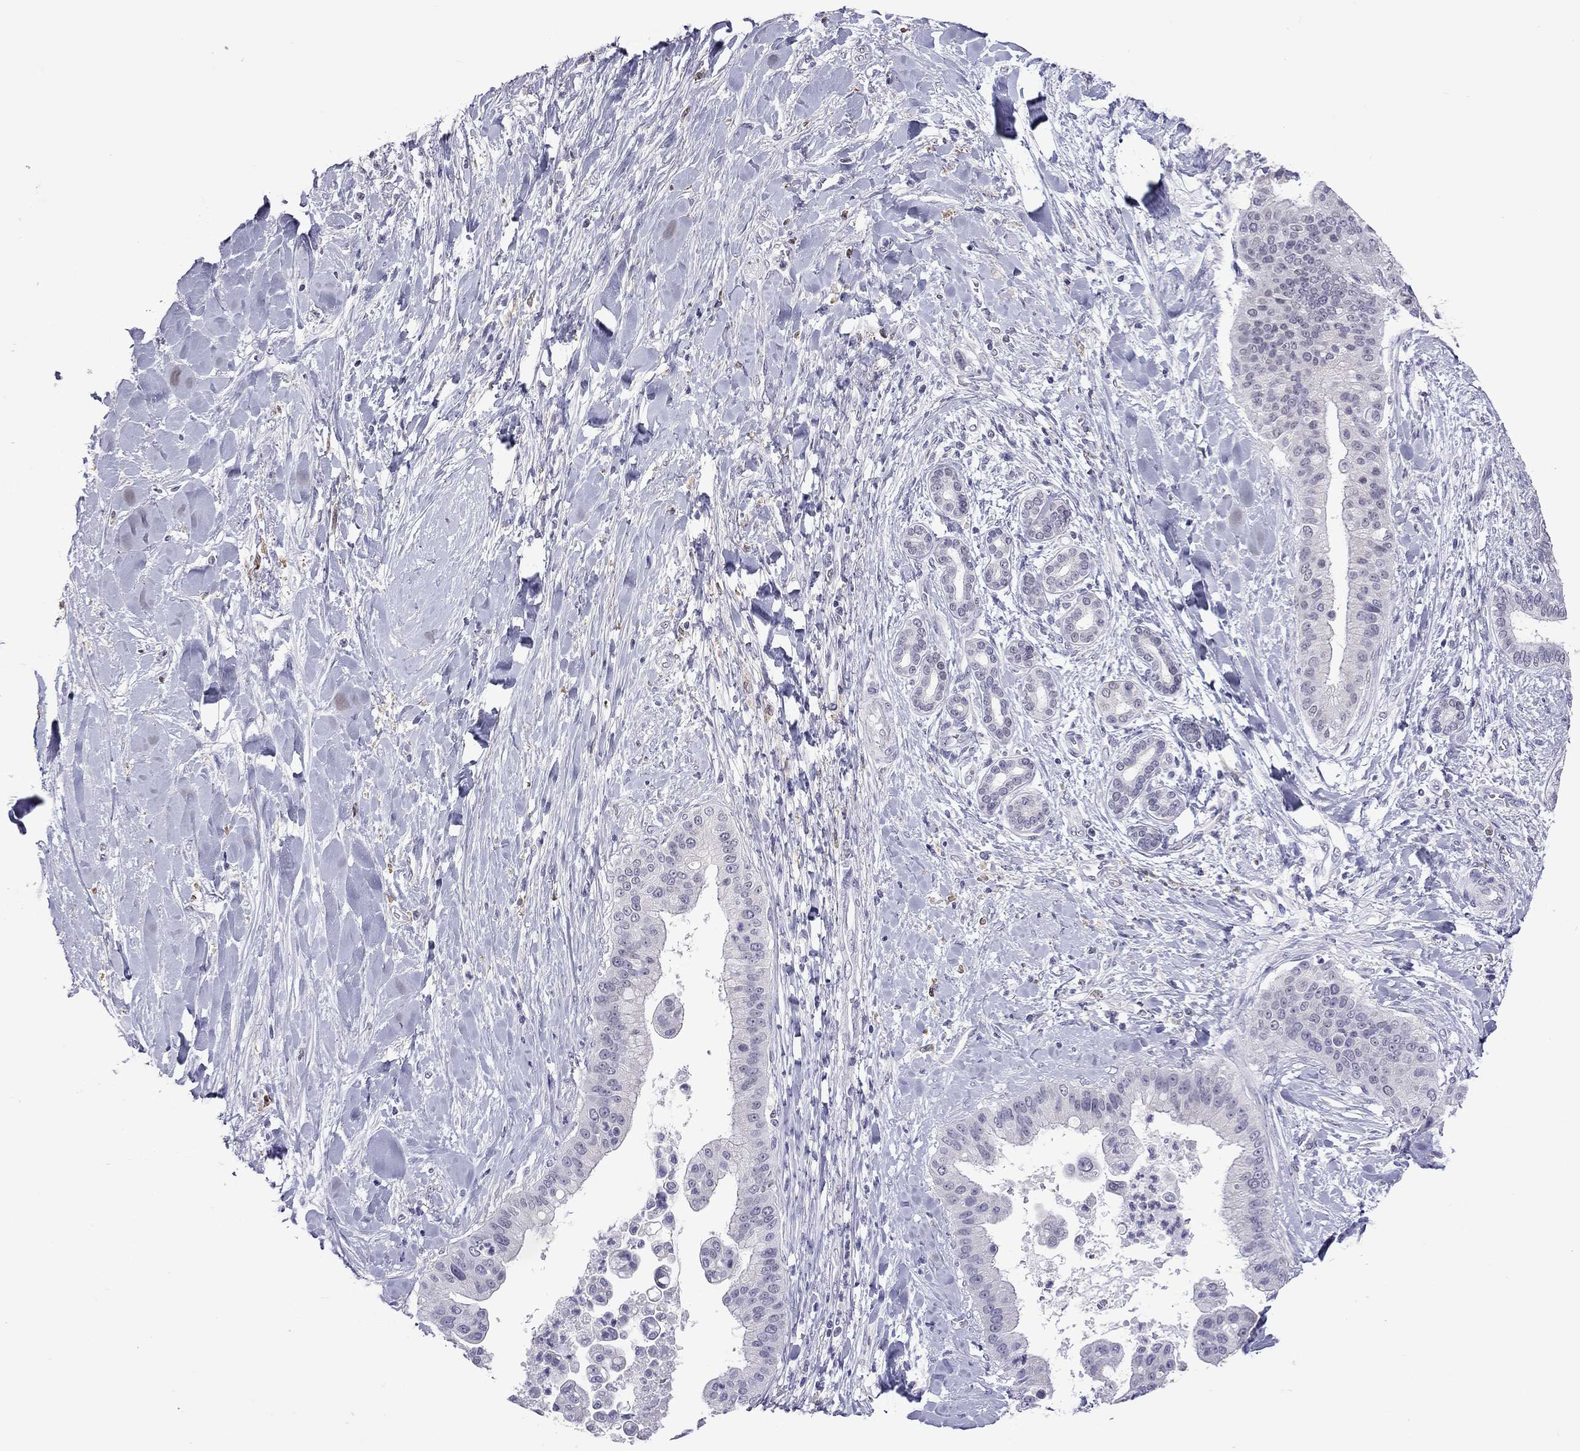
{"staining": {"intensity": "negative", "quantity": "none", "location": "none"}, "tissue": "liver cancer", "cell_type": "Tumor cells", "image_type": "cancer", "snomed": [{"axis": "morphology", "description": "Cholangiocarcinoma"}, {"axis": "topography", "description": "Liver"}], "caption": "Liver cancer (cholangiocarcinoma) stained for a protein using immunohistochemistry (IHC) exhibits no expression tumor cells.", "gene": "PPP1R3A", "patient": {"sex": "female", "age": 54}}